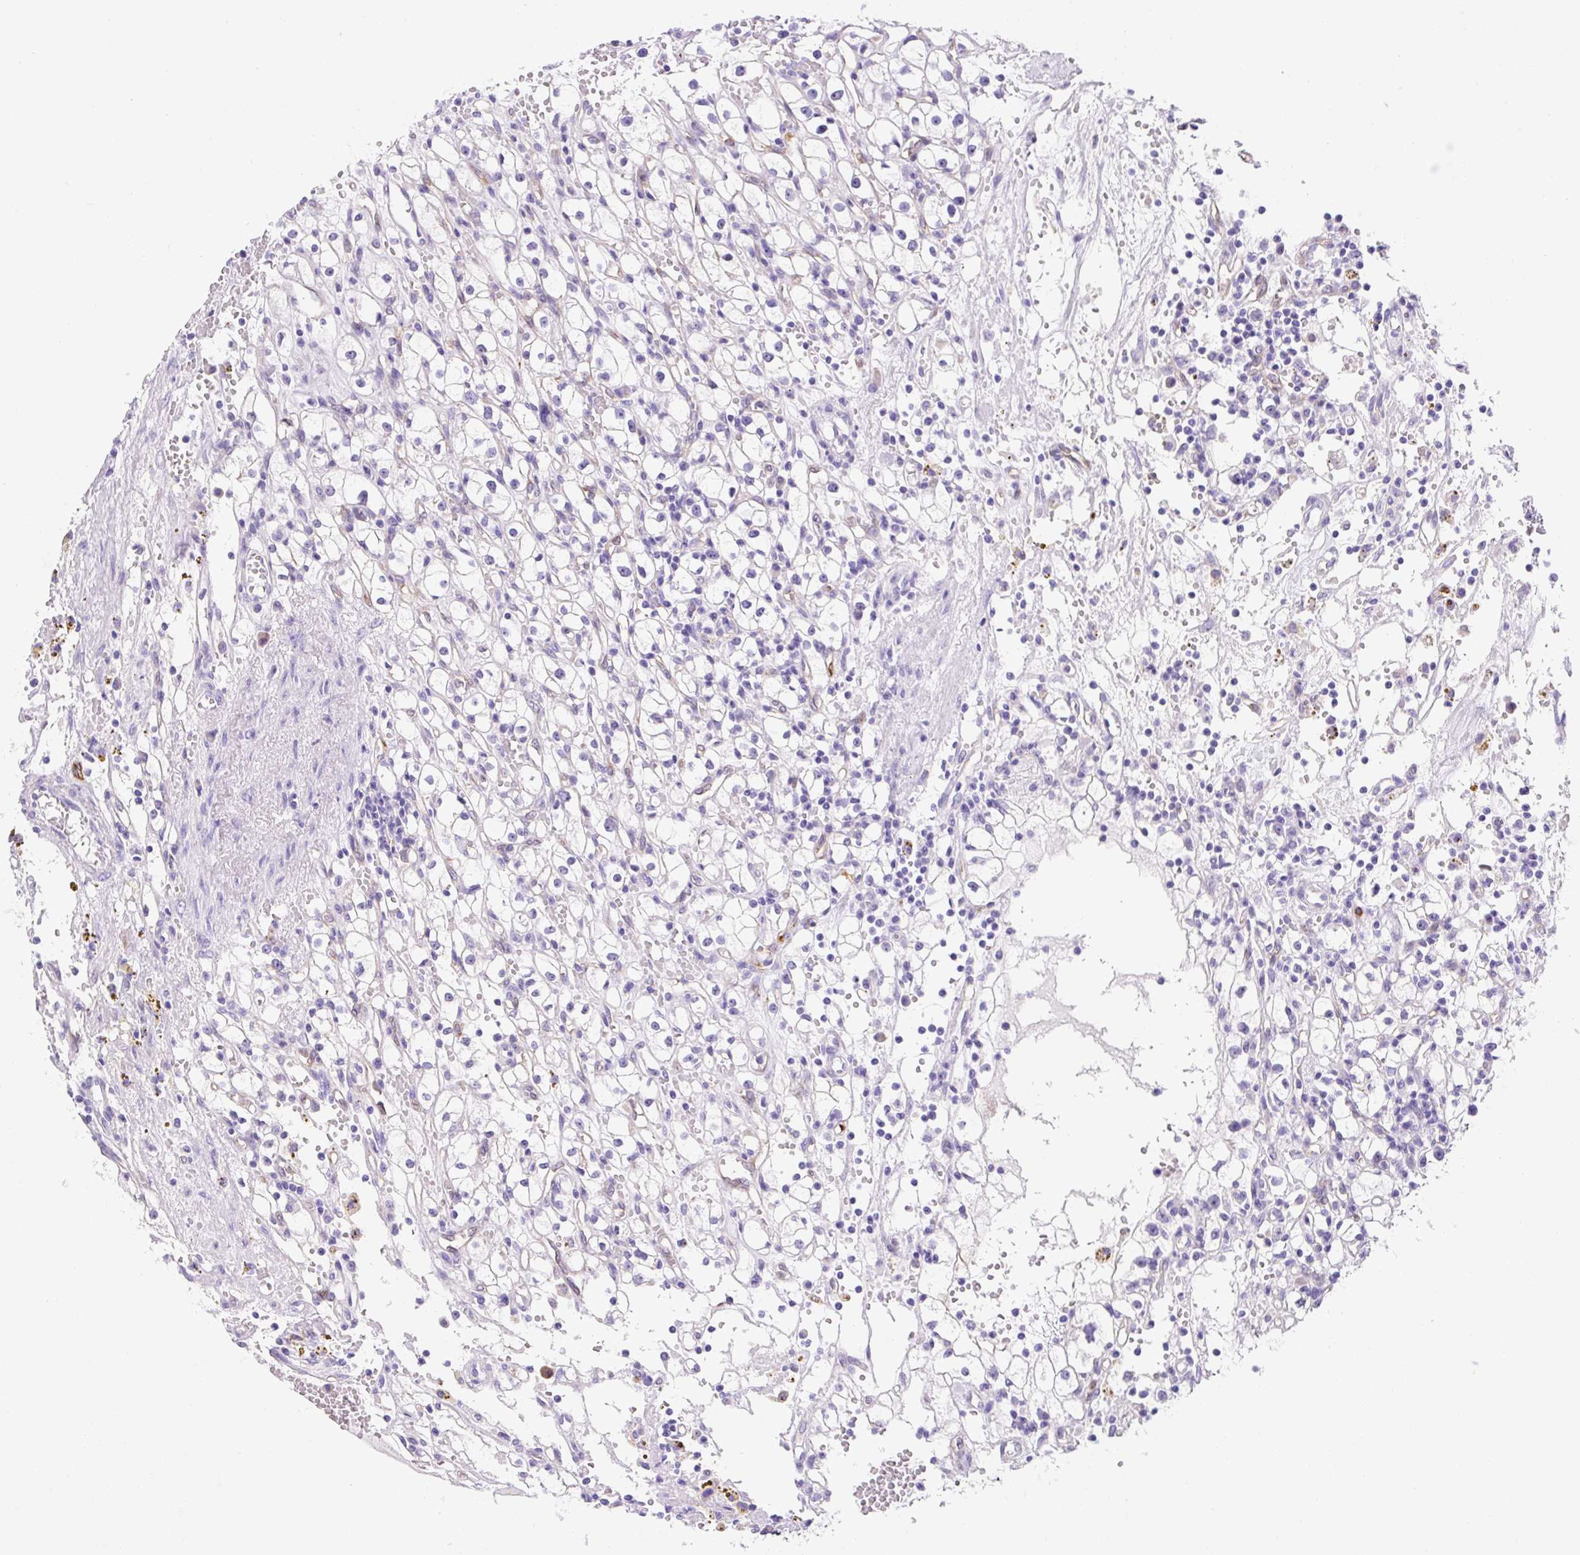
{"staining": {"intensity": "negative", "quantity": "none", "location": "none"}, "tissue": "renal cancer", "cell_type": "Tumor cells", "image_type": "cancer", "snomed": [{"axis": "morphology", "description": "Adenocarcinoma, NOS"}, {"axis": "topography", "description": "Kidney"}], "caption": "An immunohistochemistry (IHC) histopathology image of renal cancer (adenocarcinoma) is shown. There is no staining in tumor cells of renal cancer (adenocarcinoma).", "gene": "ASB4", "patient": {"sex": "male", "age": 56}}